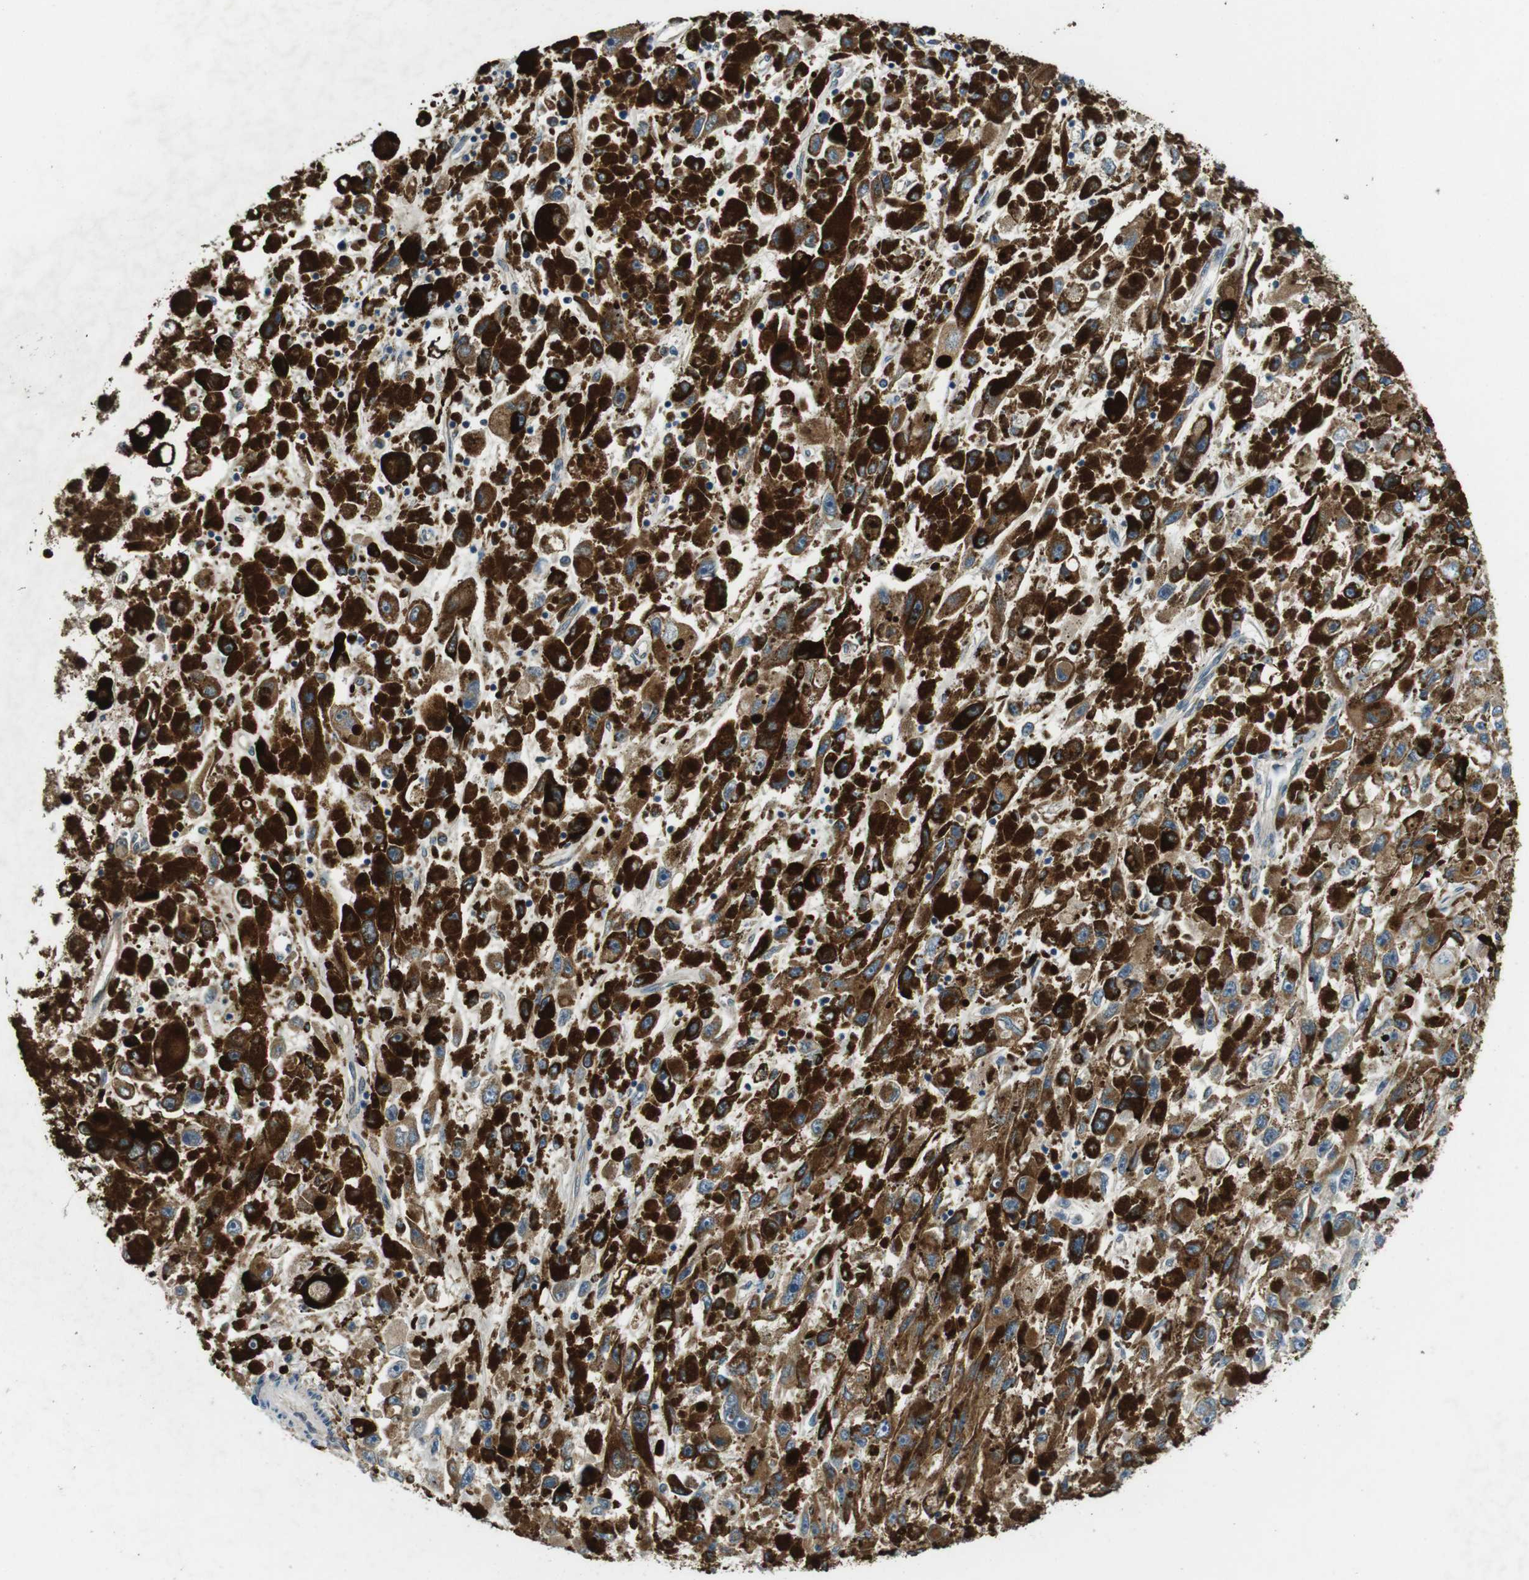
{"staining": {"intensity": "moderate", "quantity": ">75%", "location": "cytoplasmic/membranous"}, "tissue": "melanoma", "cell_type": "Tumor cells", "image_type": "cancer", "snomed": [{"axis": "morphology", "description": "Malignant melanoma, NOS"}, {"axis": "topography", "description": "Skin"}], "caption": "Tumor cells reveal moderate cytoplasmic/membranous staining in about >75% of cells in melanoma. The staining was performed using DAB (3,3'-diaminobenzidine) to visualize the protein expression in brown, while the nuclei were stained in blue with hematoxylin (Magnification: 20x).", "gene": "PALD1", "patient": {"sex": "female", "age": 104}}